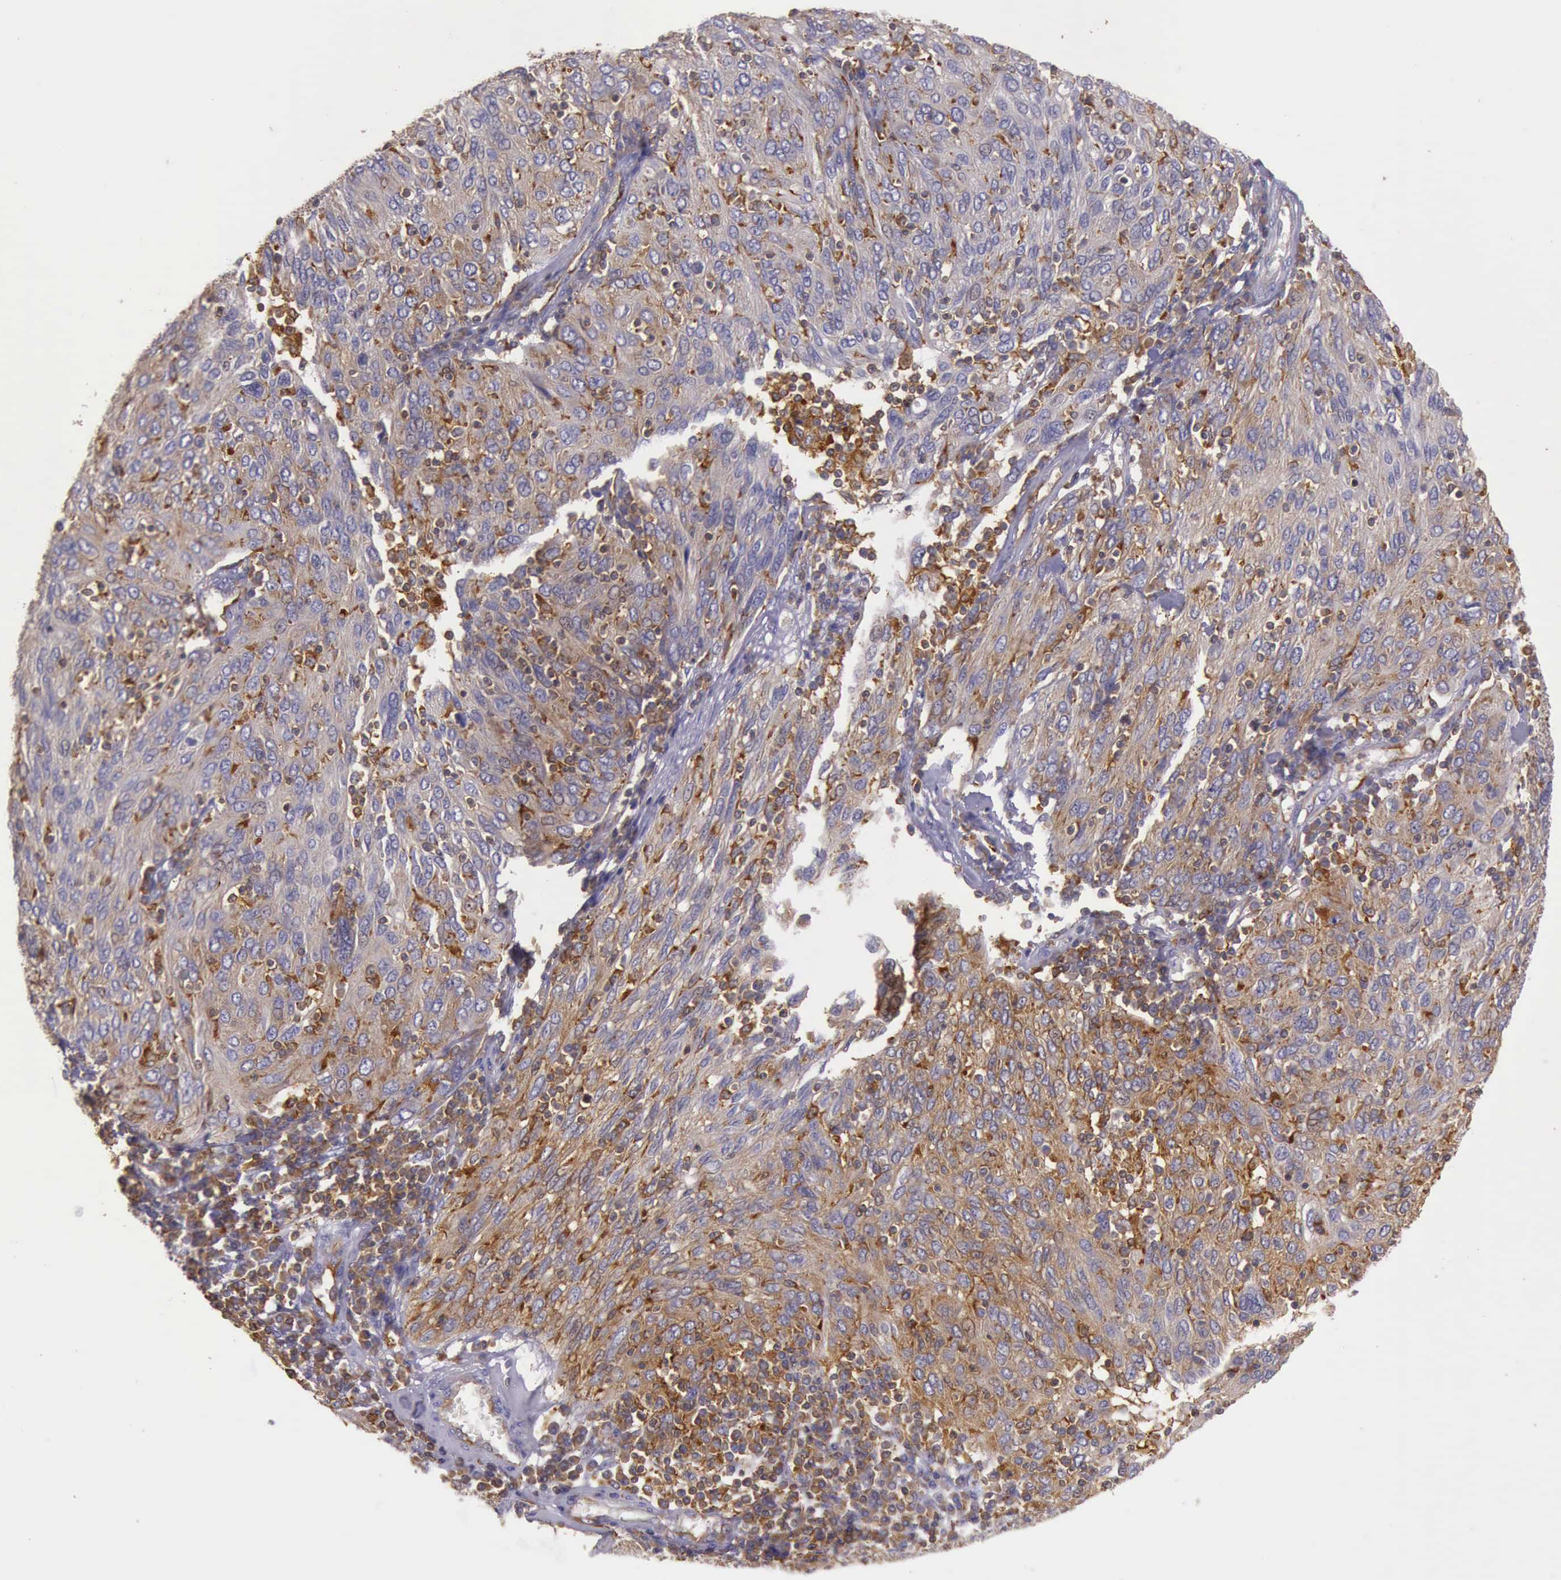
{"staining": {"intensity": "weak", "quantity": "25%-75%", "location": "cytoplasmic/membranous"}, "tissue": "ovarian cancer", "cell_type": "Tumor cells", "image_type": "cancer", "snomed": [{"axis": "morphology", "description": "Carcinoma, endometroid"}, {"axis": "topography", "description": "Ovary"}], "caption": "A high-resolution micrograph shows immunohistochemistry staining of ovarian cancer, which reveals weak cytoplasmic/membranous positivity in about 25%-75% of tumor cells.", "gene": "ARHGAP4", "patient": {"sex": "female", "age": 50}}